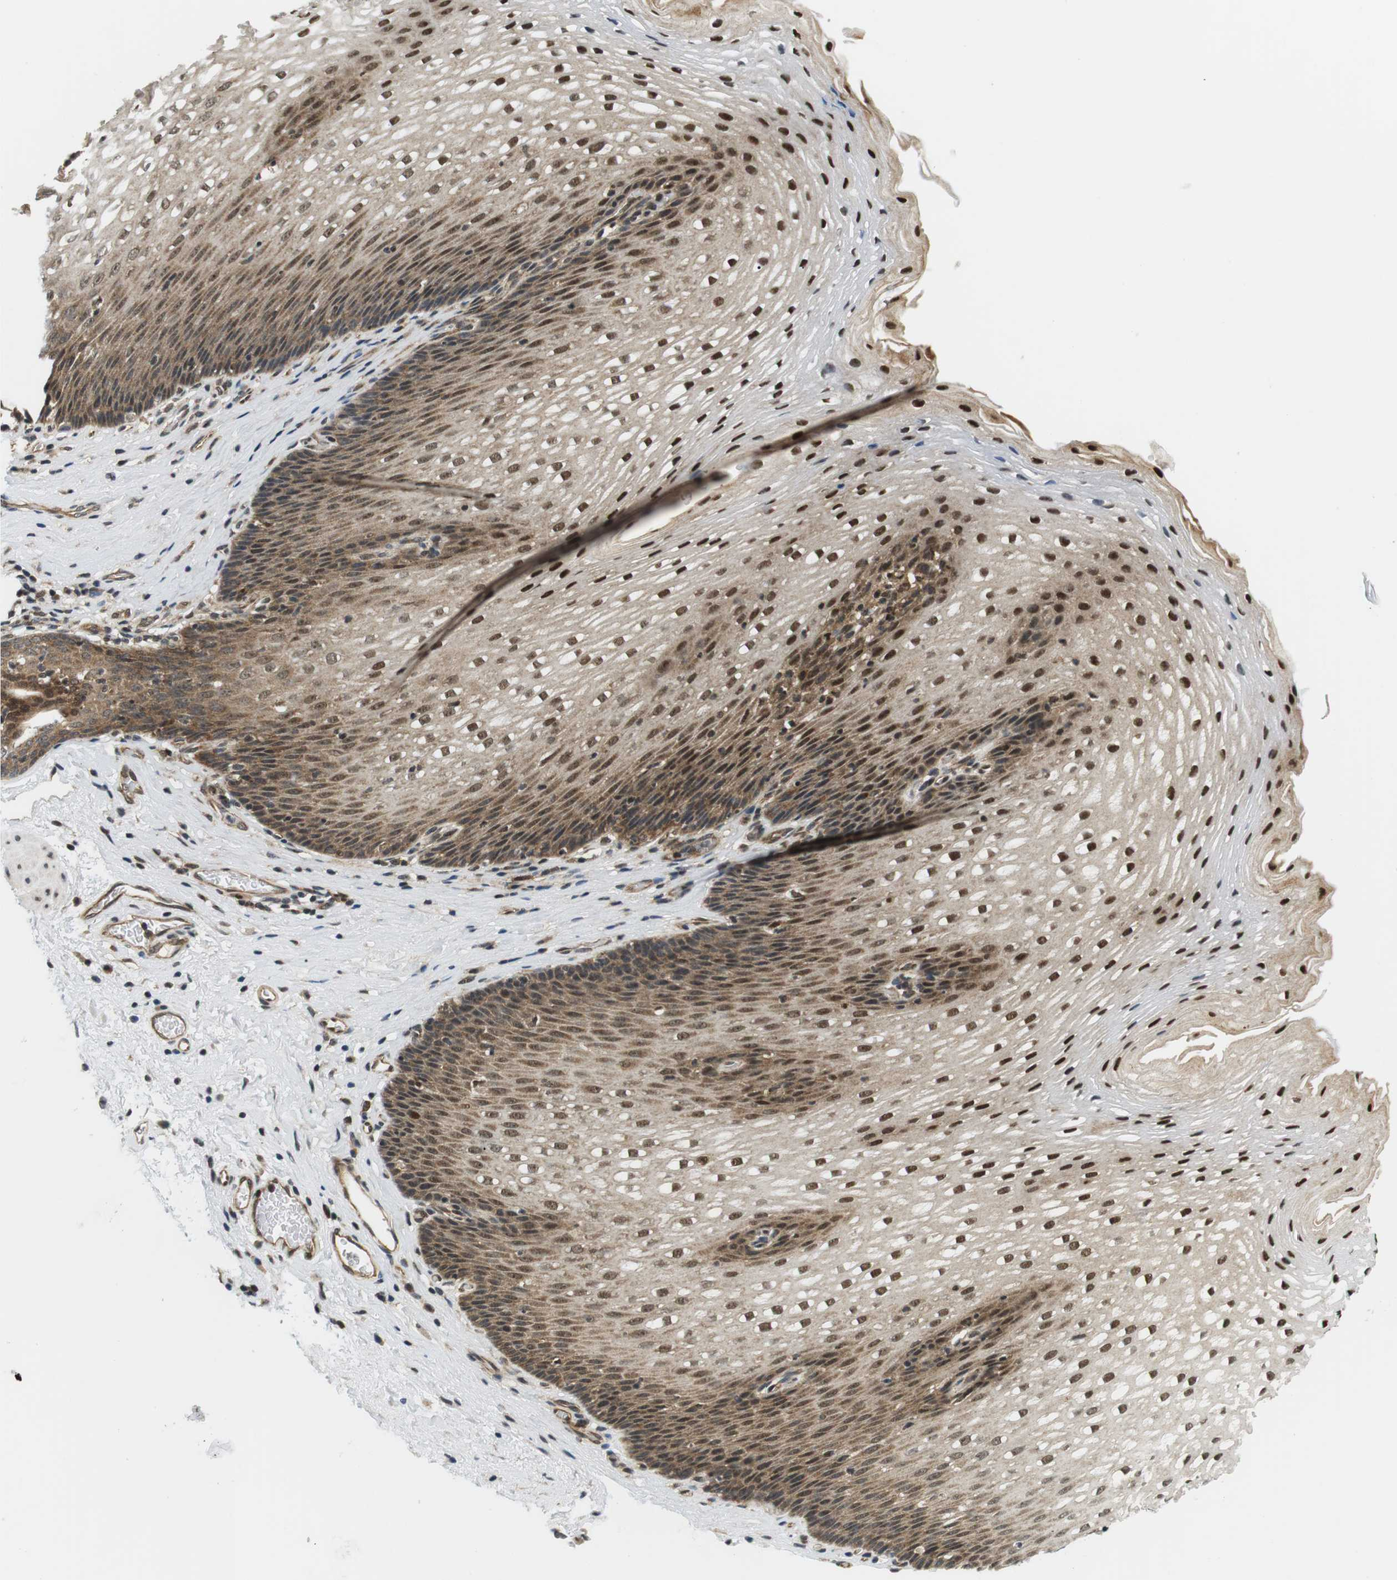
{"staining": {"intensity": "strong", "quantity": ">75%", "location": "cytoplasmic/membranous,nuclear"}, "tissue": "esophagus", "cell_type": "Squamous epithelial cells", "image_type": "normal", "snomed": [{"axis": "morphology", "description": "Normal tissue, NOS"}, {"axis": "topography", "description": "Esophagus"}], "caption": "Squamous epithelial cells show strong cytoplasmic/membranous,nuclear staining in approximately >75% of cells in normal esophagus.", "gene": "CSNK2B", "patient": {"sex": "male", "age": 48}}